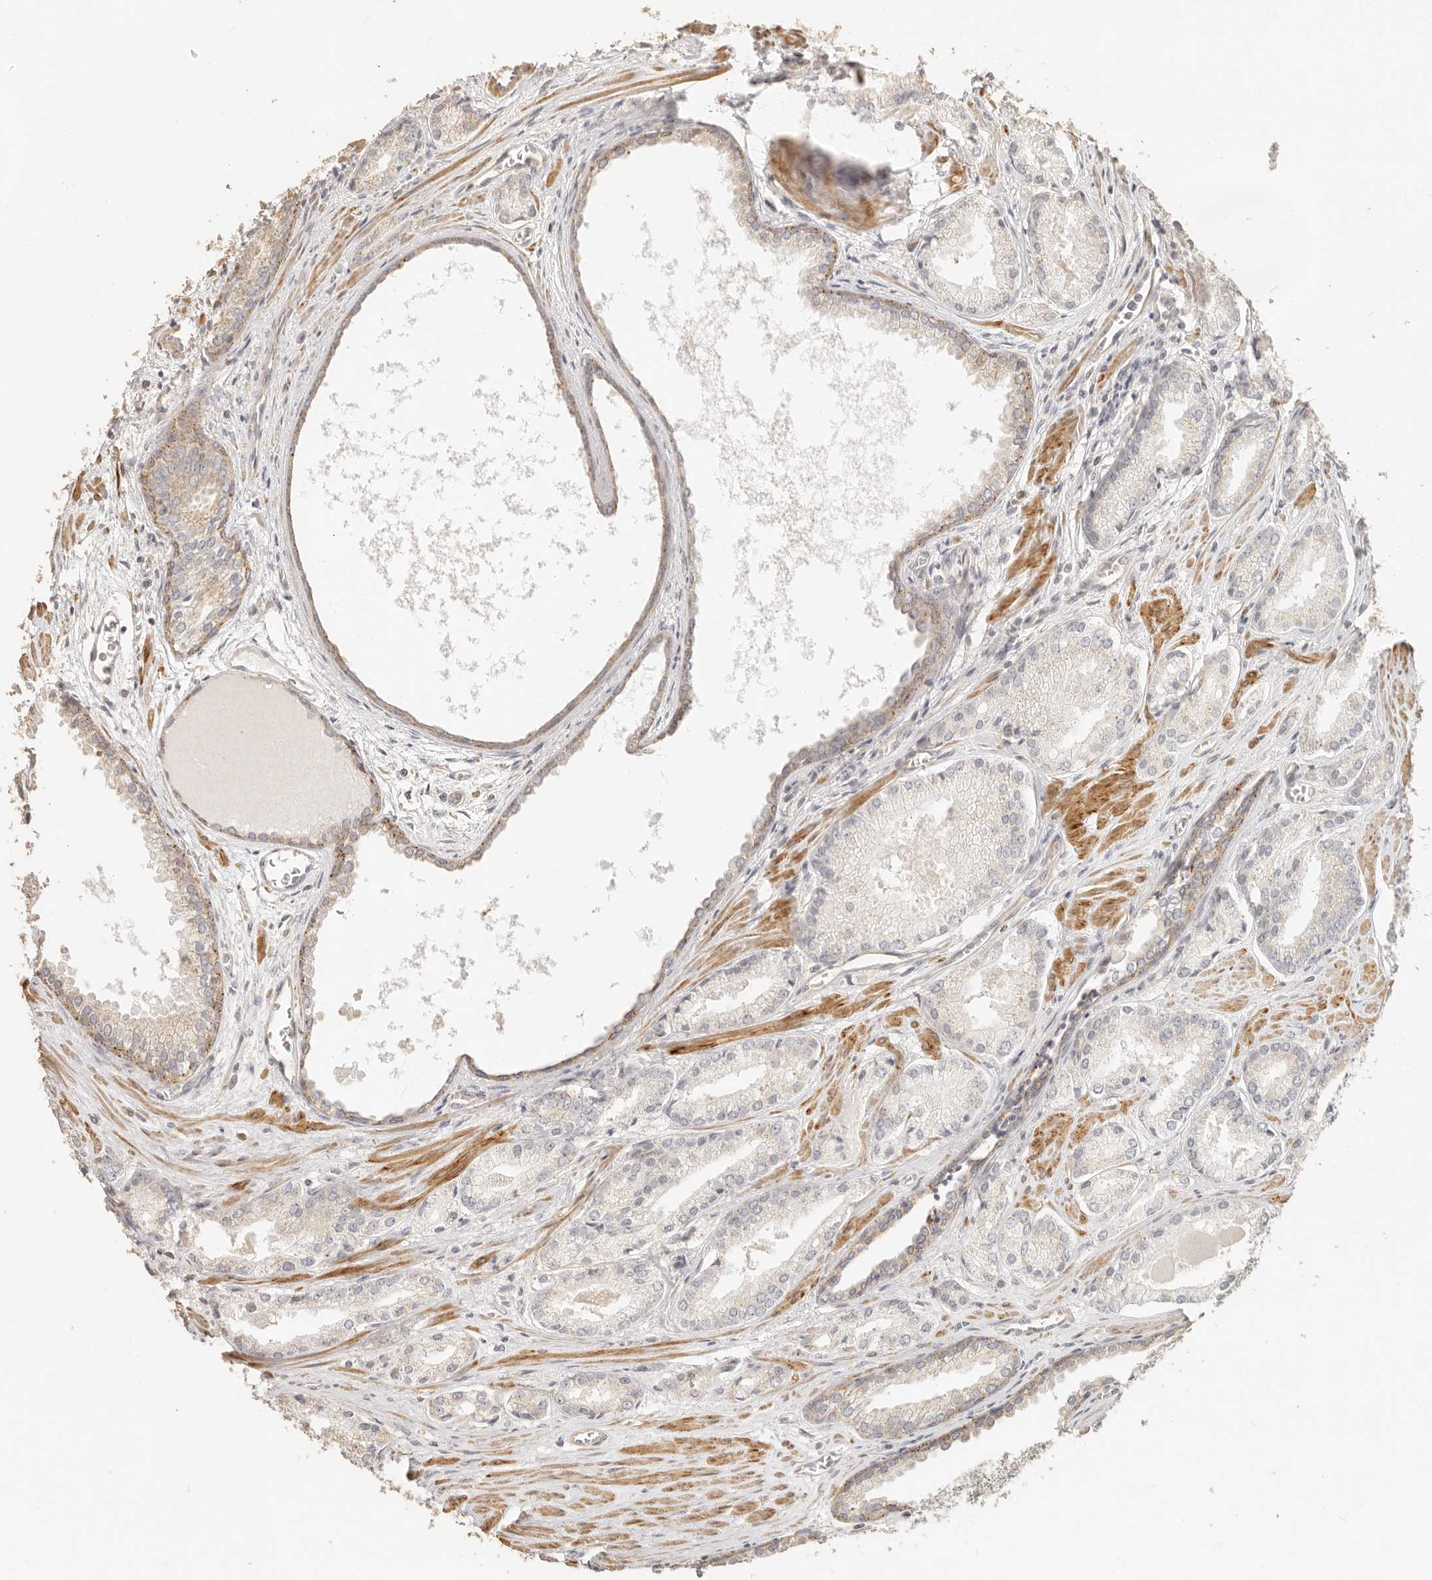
{"staining": {"intensity": "negative", "quantity": "none", "location": "none"}, "tissue": "prostate cancer", "cell_type": "Tumor cells", "image_type": "cancer", "snomed": [{"axis": "morphology", "description": "Adenocarcinoma, Low grade"}, {"axis": "topography", "description": "Prostate"}], "caption": "A photomicrograph of prostate low-grade adenocarcinoma stained for a protein demonstrates no brown staining in tumor cells.", "gene": "PTPN22", "patient": {"sex": "male", "age": 54}}